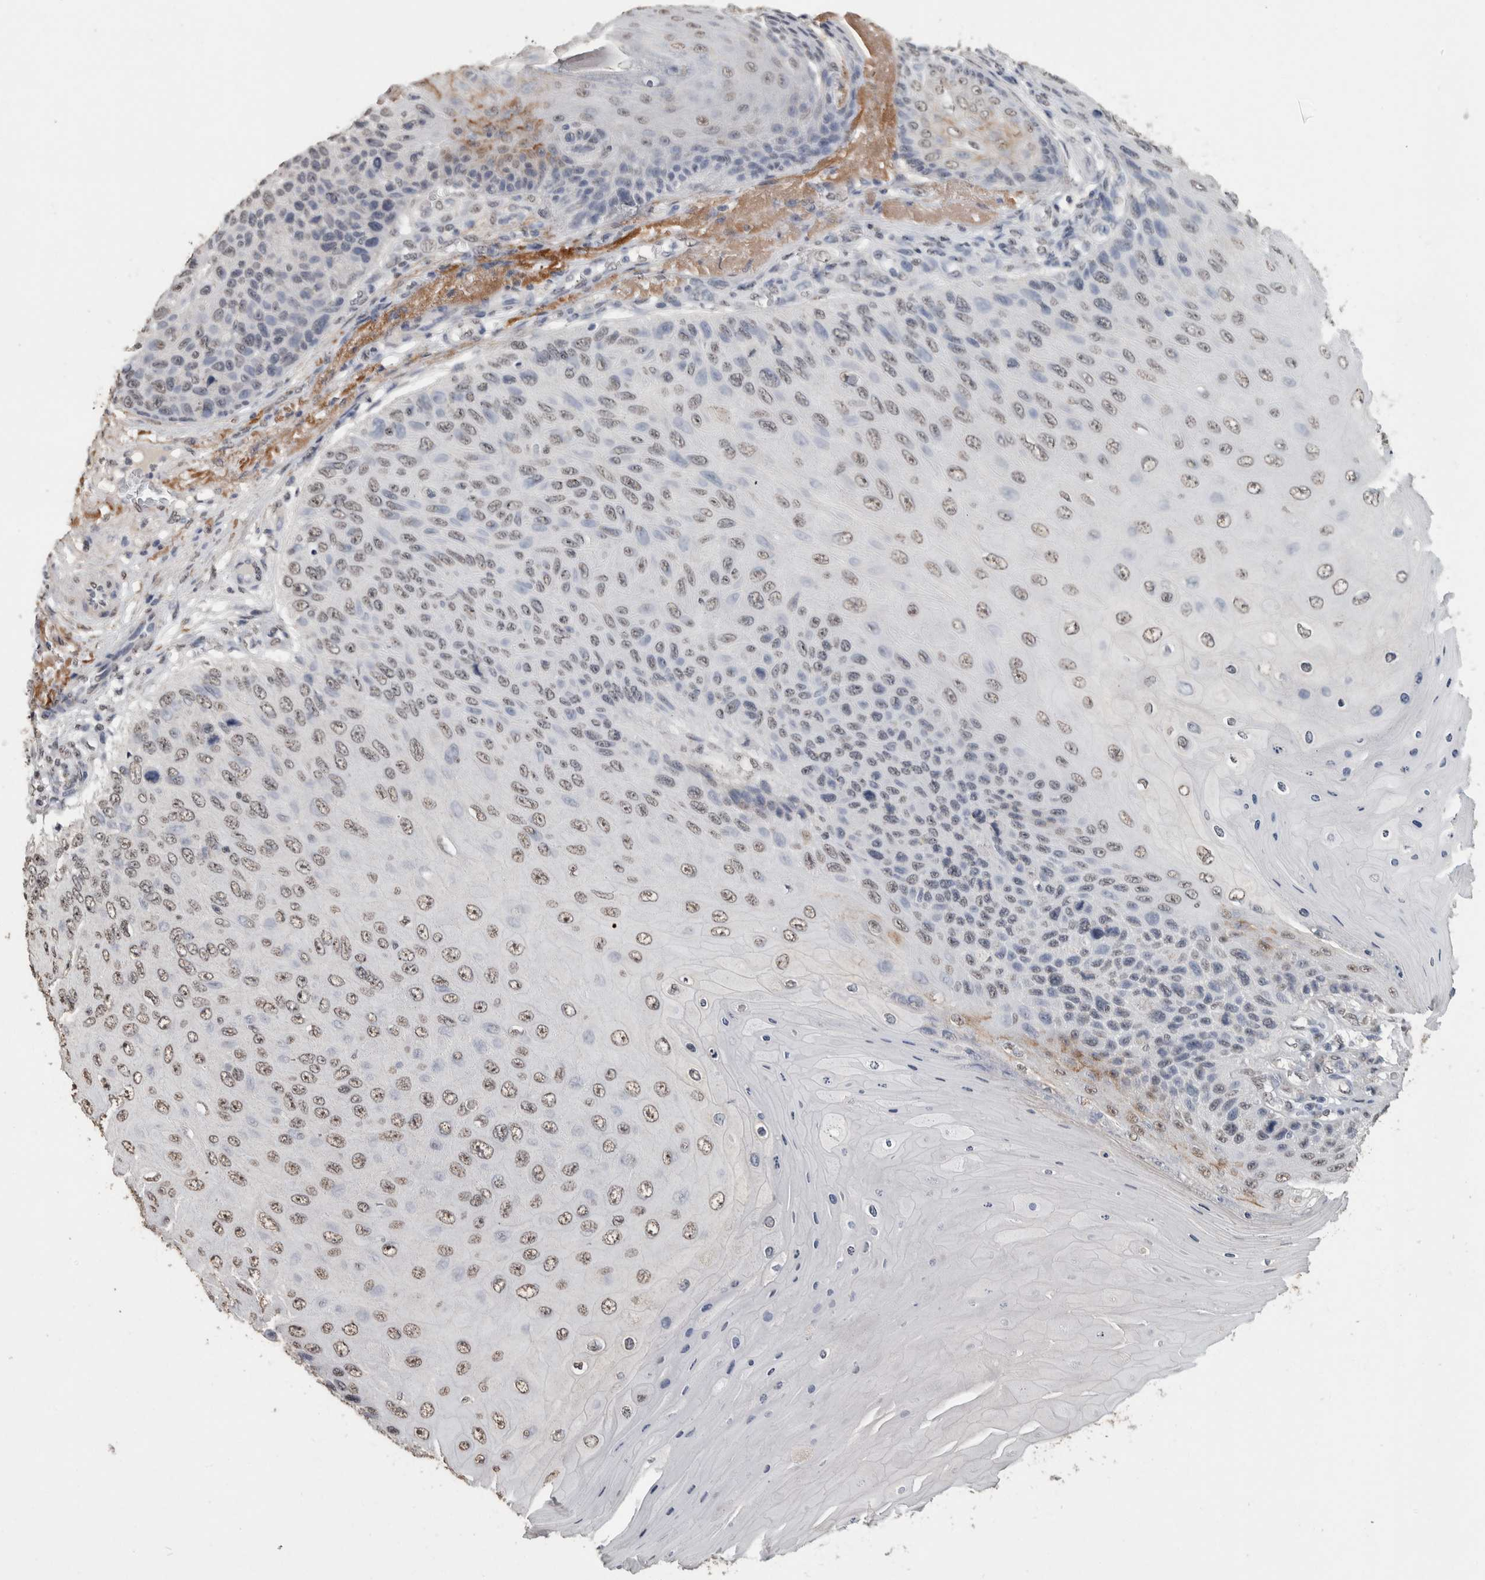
{"staining": {"intensity": "weak", "quantity": ">75%", "location": "nuclear"}, "tissue": "skin cancer", "cell_type": "Tumor cells", "image_type": "cancer", "snomed": [{"axis": "morphology", "description": "Squamous cell carcinoma, NOS"}, {"axis": "topography", "description": "Skin"}], "caption": "Human squamous cell carcinoma (skin) stained with a brown dye displays weak nuclear positive expression in approximately >75% of tumor cells.", "gene": "LTBP1", "patient": {"sex": "female", "age": 88}}